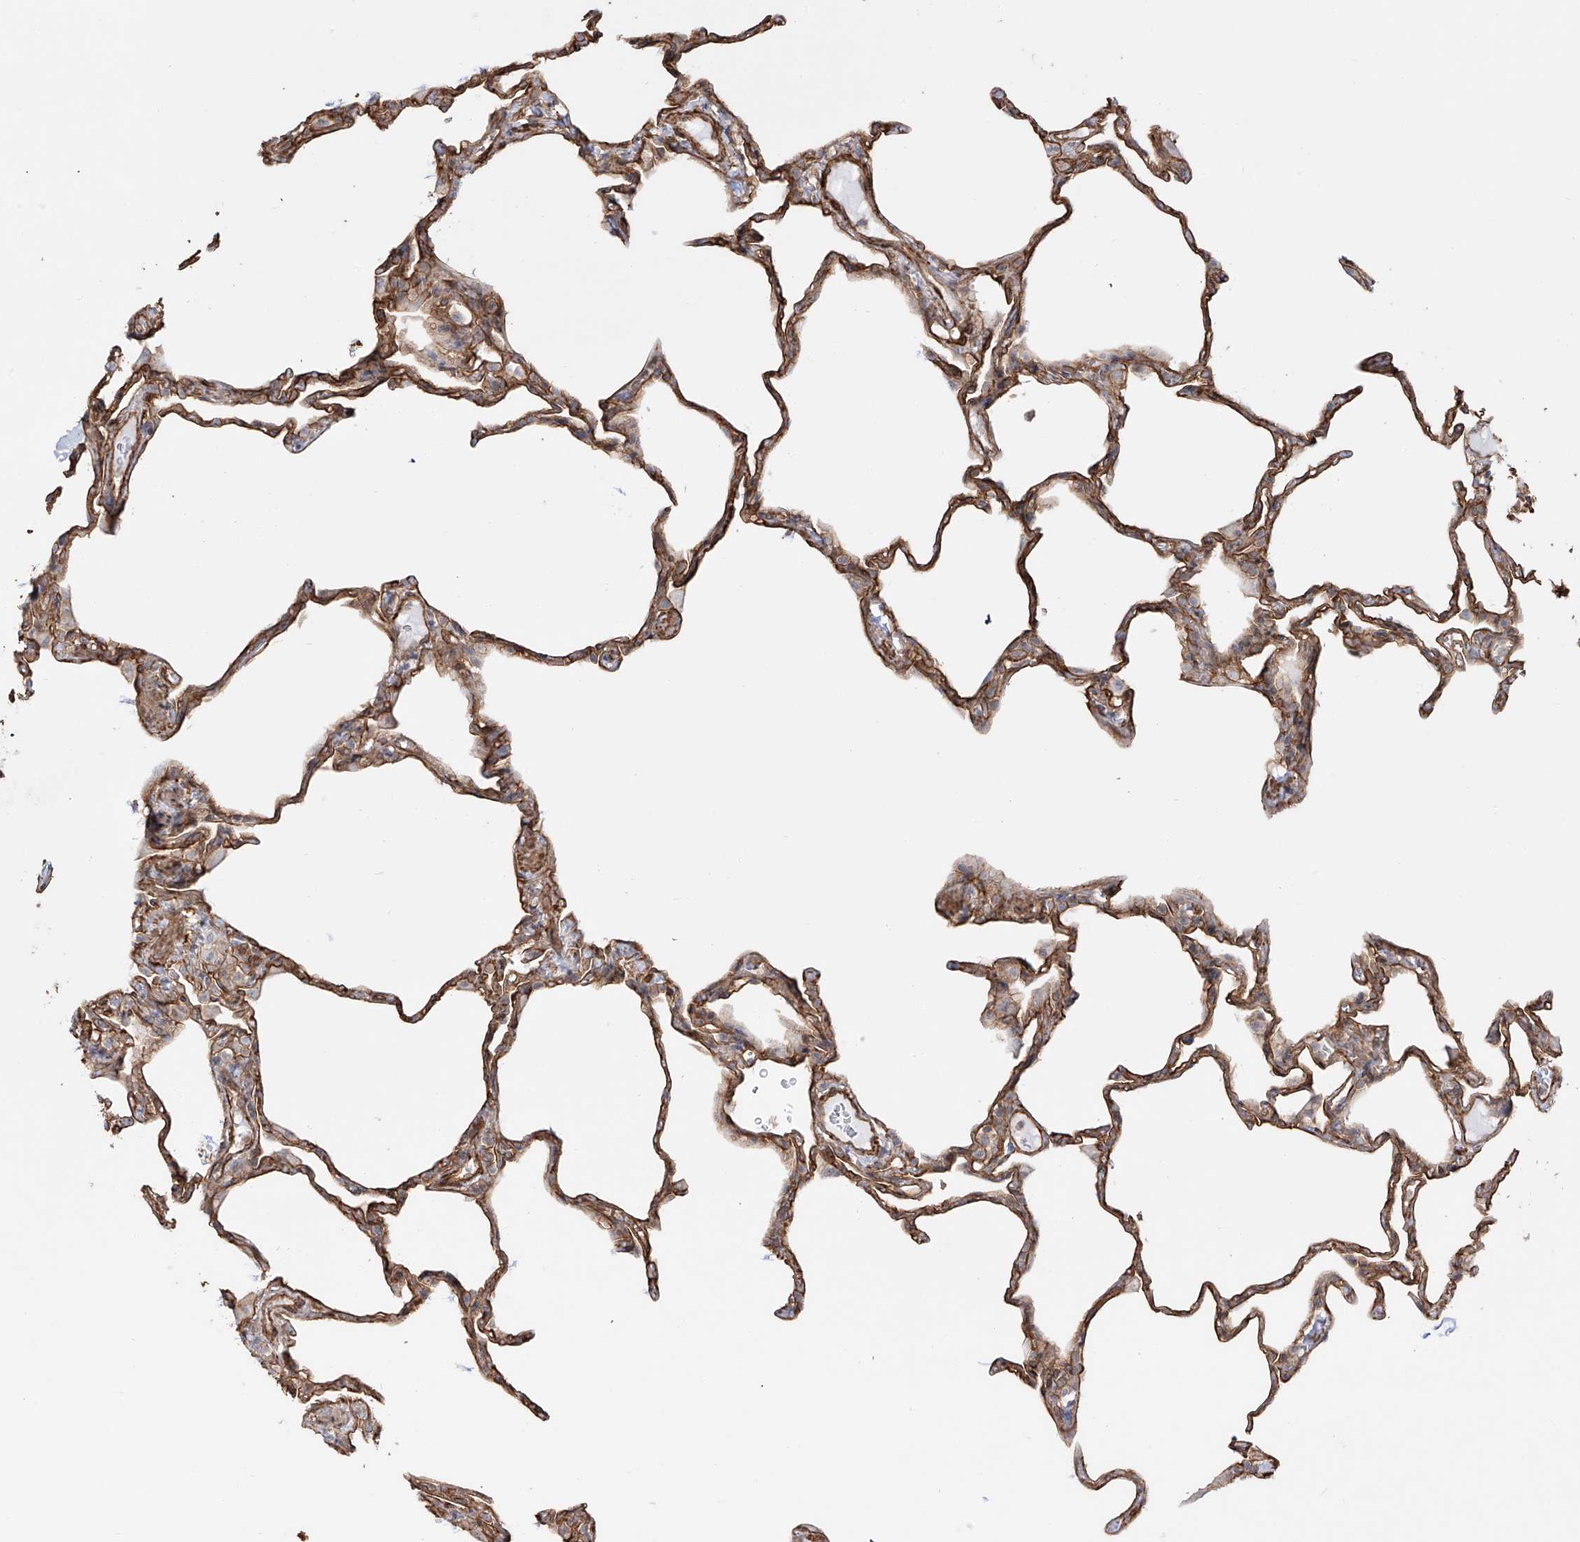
{"staining": {"intensity": "moderate", "quantity": ">75%", "location": "cytoplasmic/membranous"}, "tissue": "lung", "cell_type": "Alveolar cells", "image_type": "normal", "snomed": [{"axis": "morphology", "description": "Normal tissue, NOS"}, {"axis": "topography", "description": "Lung"}], "caption": "Immunohistochemistry (IHC) photomicrograph of normal lung: human lung stained using IHC reveals medium levels of moderate protein expression localized specifically in the cytoplasmic/membranous of alveolar cells, appearing as a cytoplasmic/membranous brown color.", "gene": "ZNF180", "patient": {"sex": "male", "age": 20}}